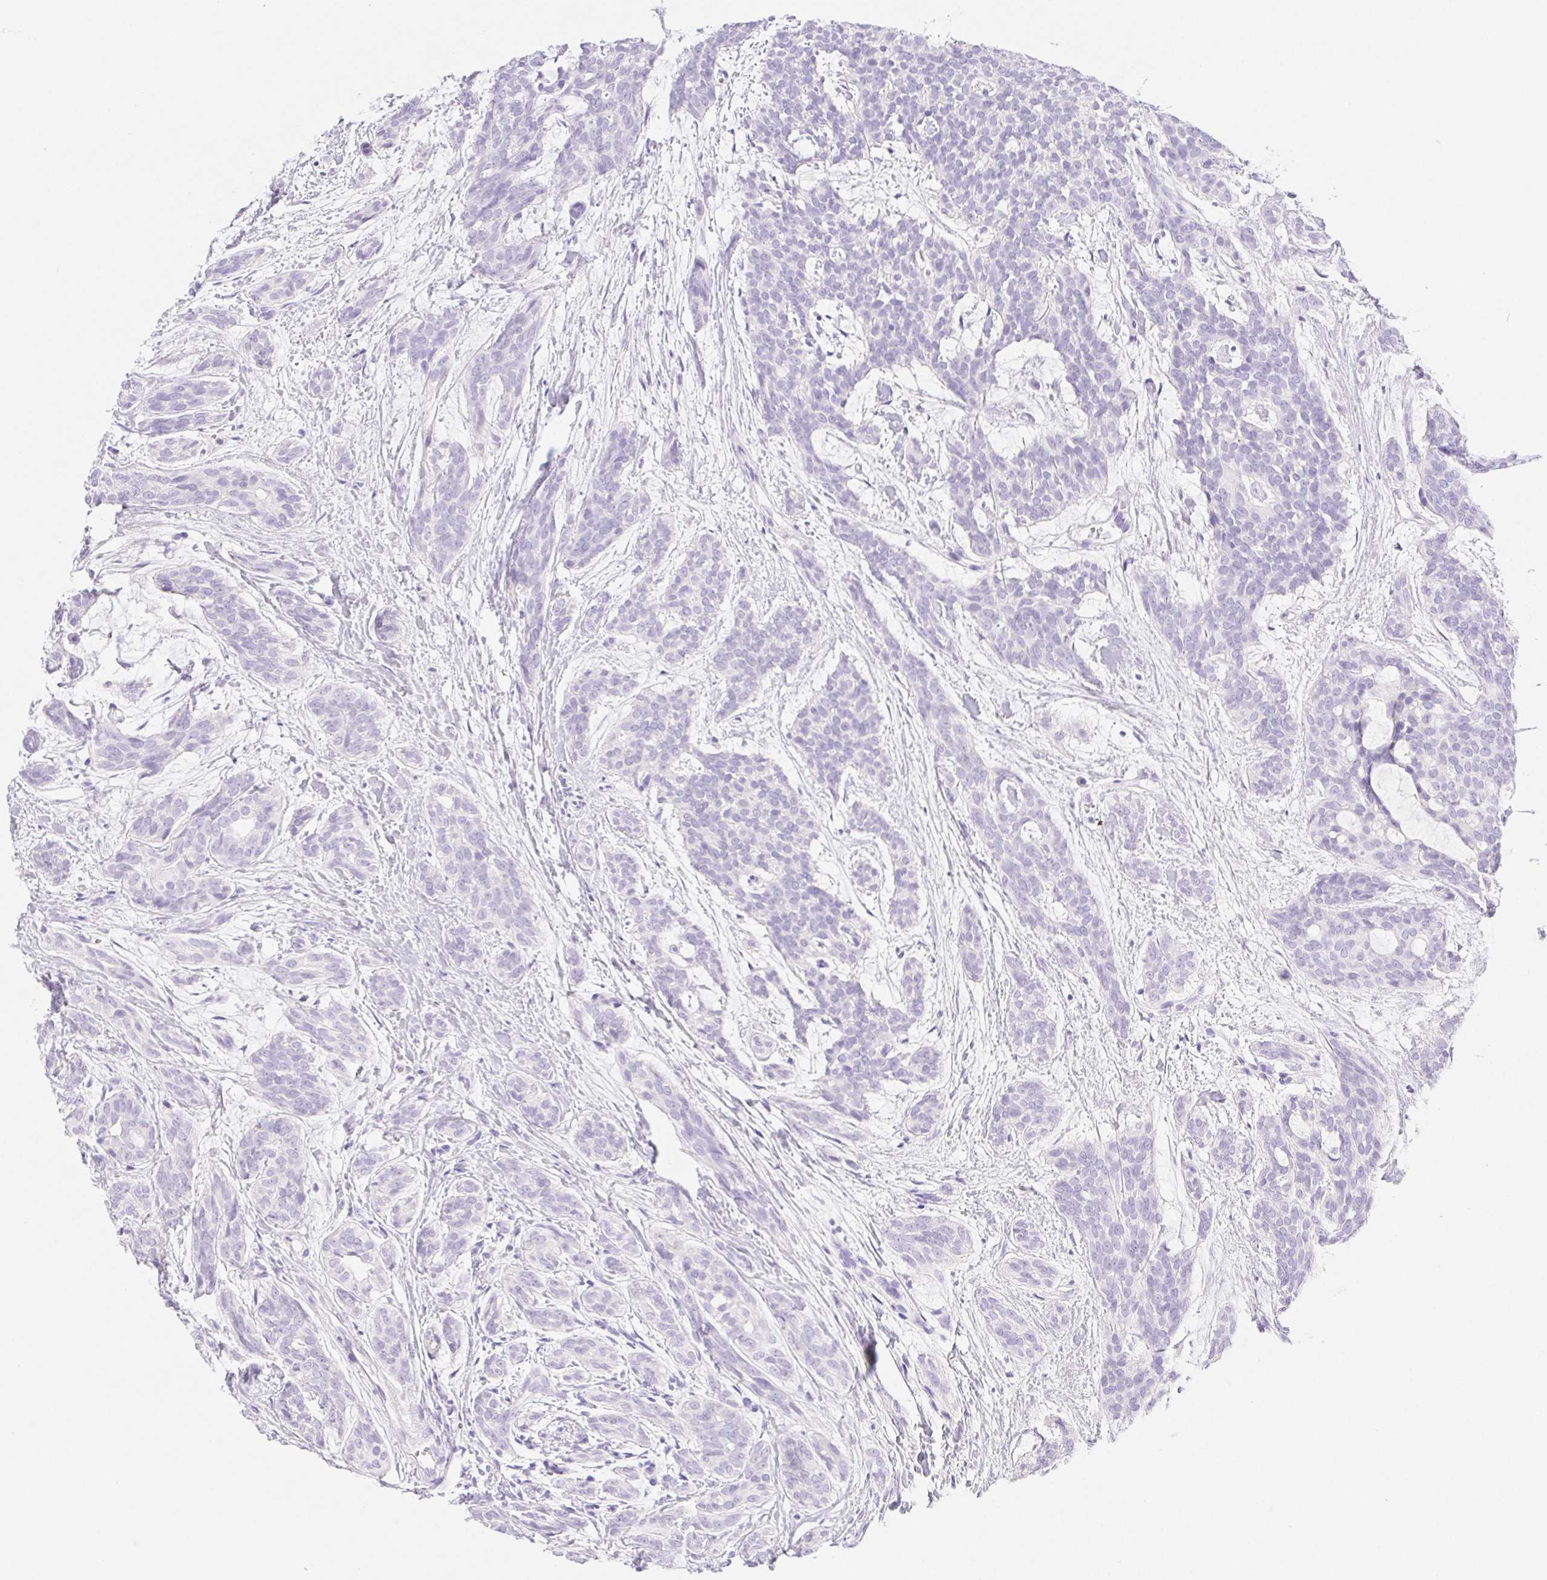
{"staining": {"intensity": "negative", "quantity": "none", "location": "none"}, "tissue": "head and neck cancer", "cell_type": "Tumor cells", "image_type": "cancer", "snomed": [{"axis": "morphology", "description": "Adenocarcinoma, NOS"}, {"axis": "topography", "description": "Head-Neck"}], "caption": "A high-resolution micrograph shows immunohistochemistry staining of head and neck cancer, which demonstrates no significant expression in tumor cells.", "gene": "PNLIP", "patient": {"sex": "male", "age": 66}}